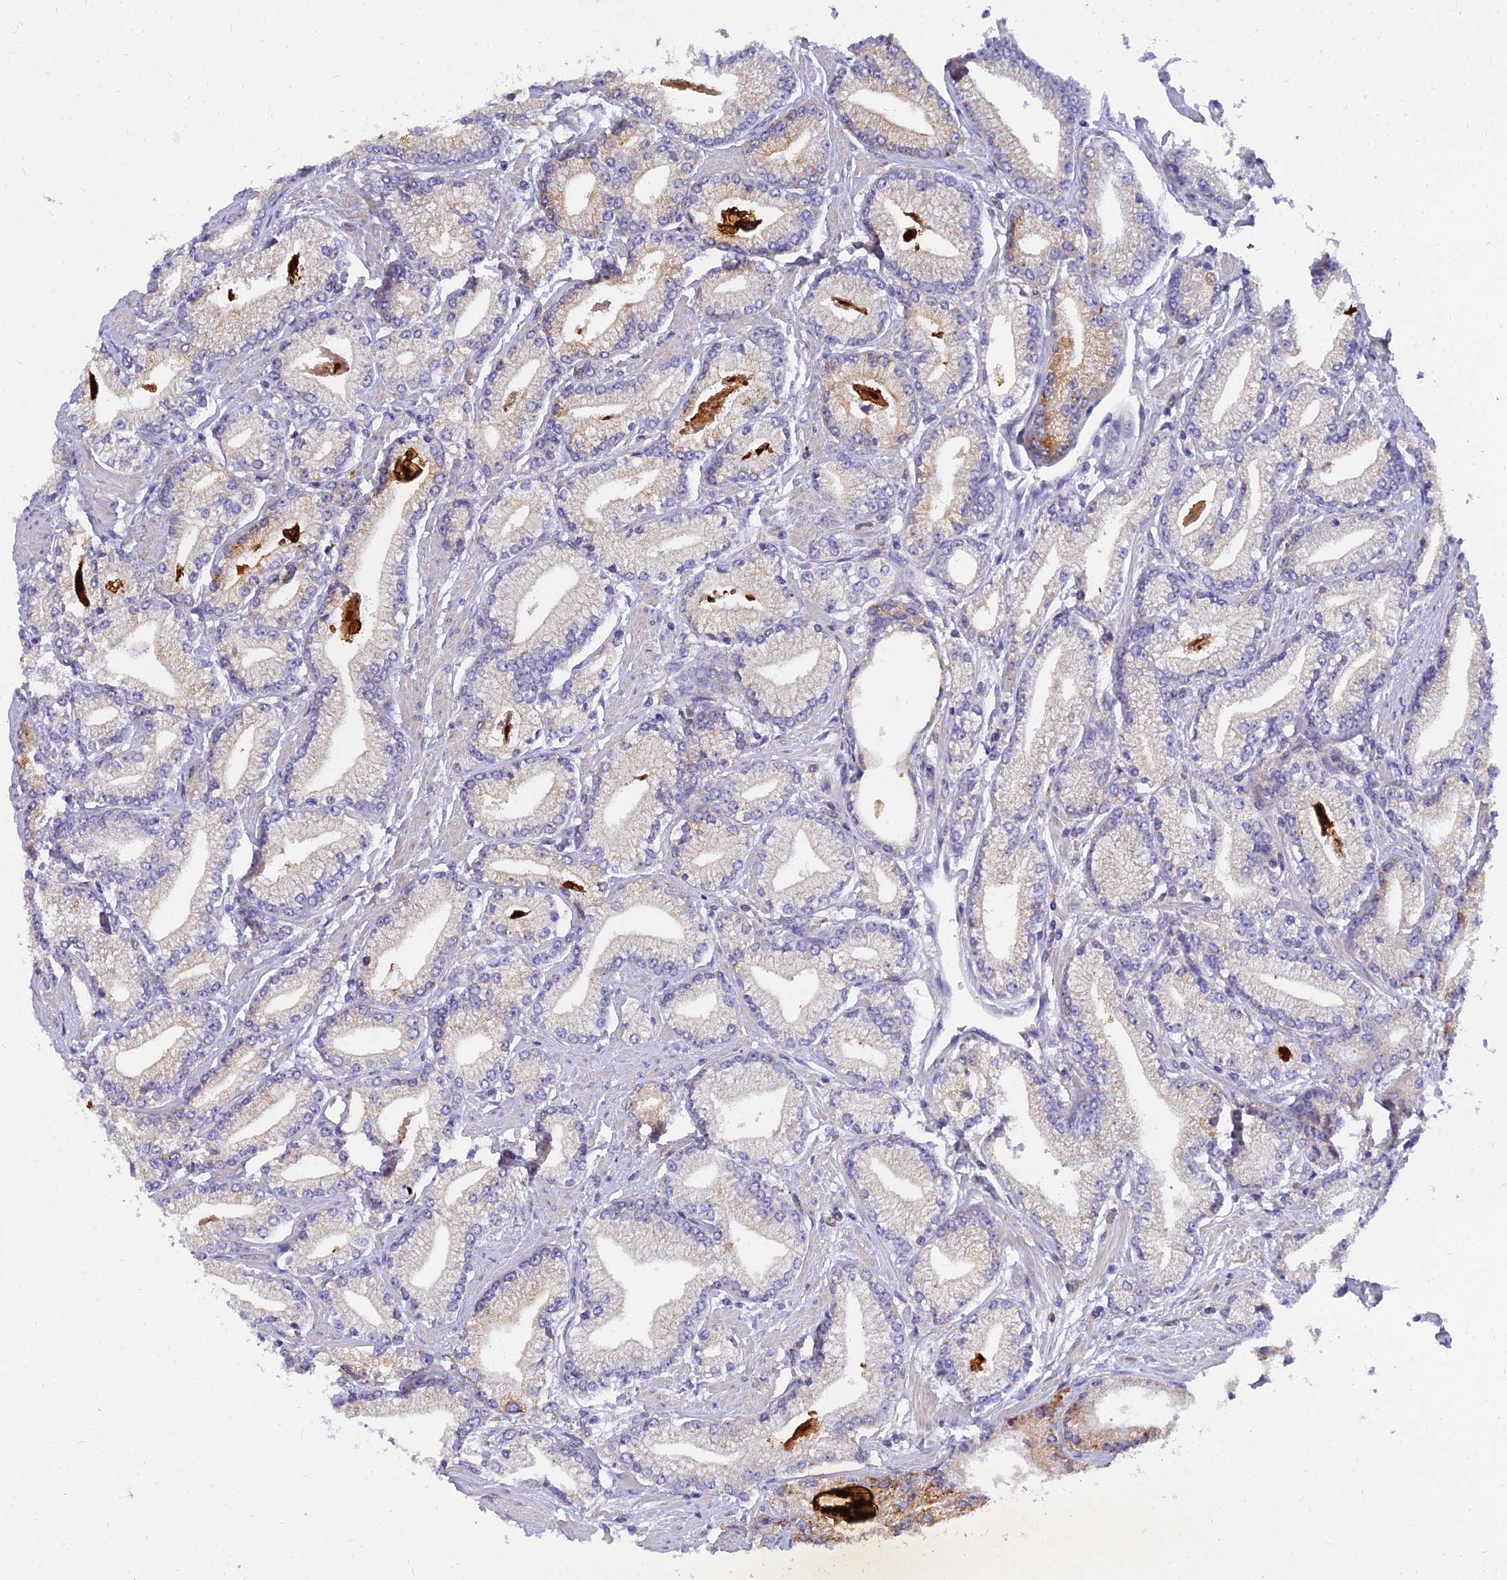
{"staining": {"intensity": "weak", "quantity": "<25%", "location": "cytoplasmic/membranous"}, "tissue": "prostate cancer", "cell_type": "Tumor cells", "image_type": "cancer", "snomed": [{"axis": "morphology", "description": "Adenocarcinoma, High grade"}, {"axis": "topography", "description": "Prostate"}], "caption": "An immunohistochemistry micrograph of prostate cancer (high-grade adenocarcinoma) is shown. There is no staining in tumor cells of prostate cancer (high-grade adenocarcinoma). The staining was performed using DAB to visualize the protein expression in brown, while the nuclei were stained in blue with hematoxylin (Magnification: 20x).", "gene": "ARL8B", "patient": {"sex": "male", "age": 67}}